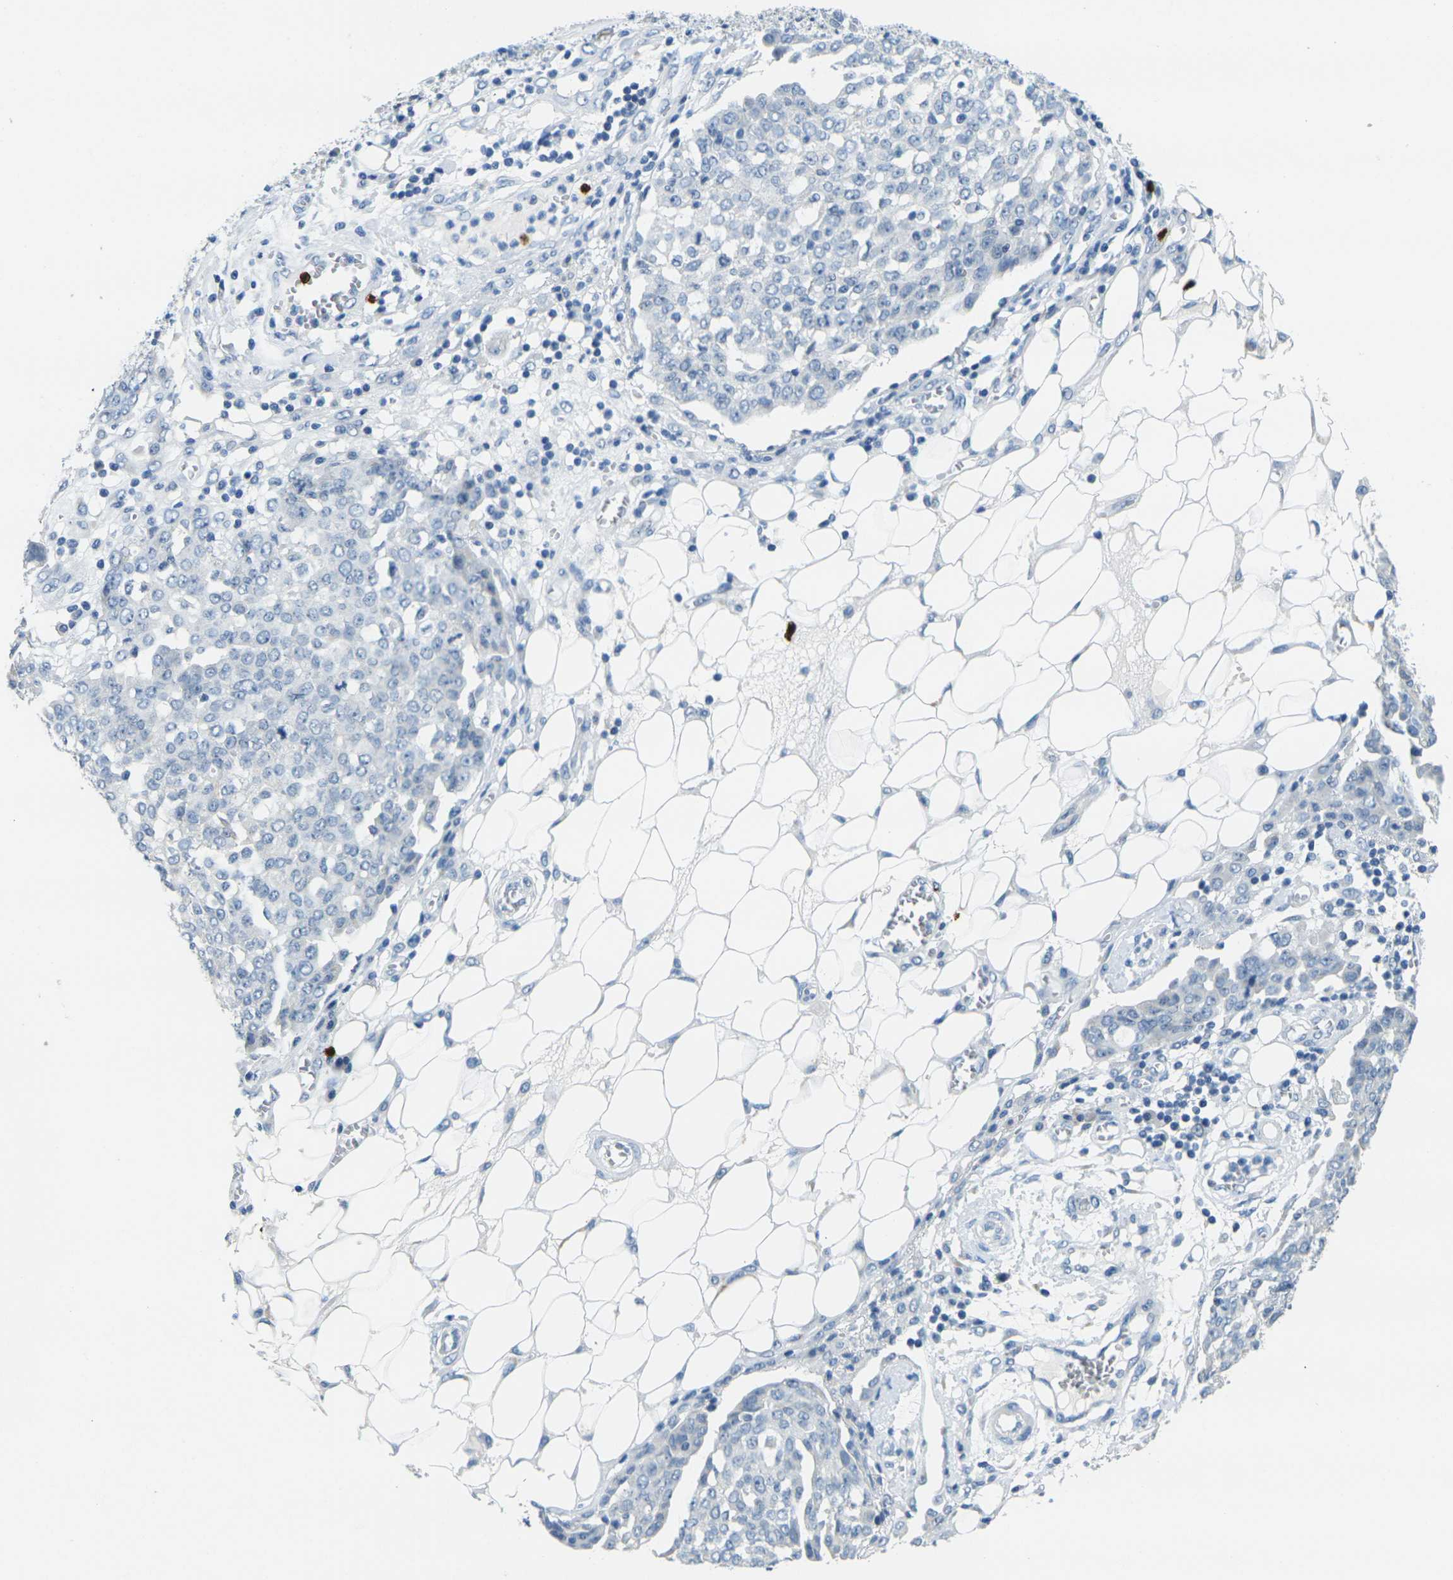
{"staining": {"intensity": "negative", "quantity": "none", "location": "none"}, "tissue": "ovarian cancer", "cell_type": "Tumor cells", "image_type": "cancer", "snomed": [{"axis": "morphology", "description": "Cystadenocarcinoma, serous, NOS"}, {"axis": "topography", "description": "Soft tissue"}, {"axis": "topography", "description": "Ovary"}], "caption": "Immunohistochemical staining of ovarian cancer demonstrates no significant expression in tumor cells.", "gene": "GPR15", "patient": {"sex": "female", "age": 57}}